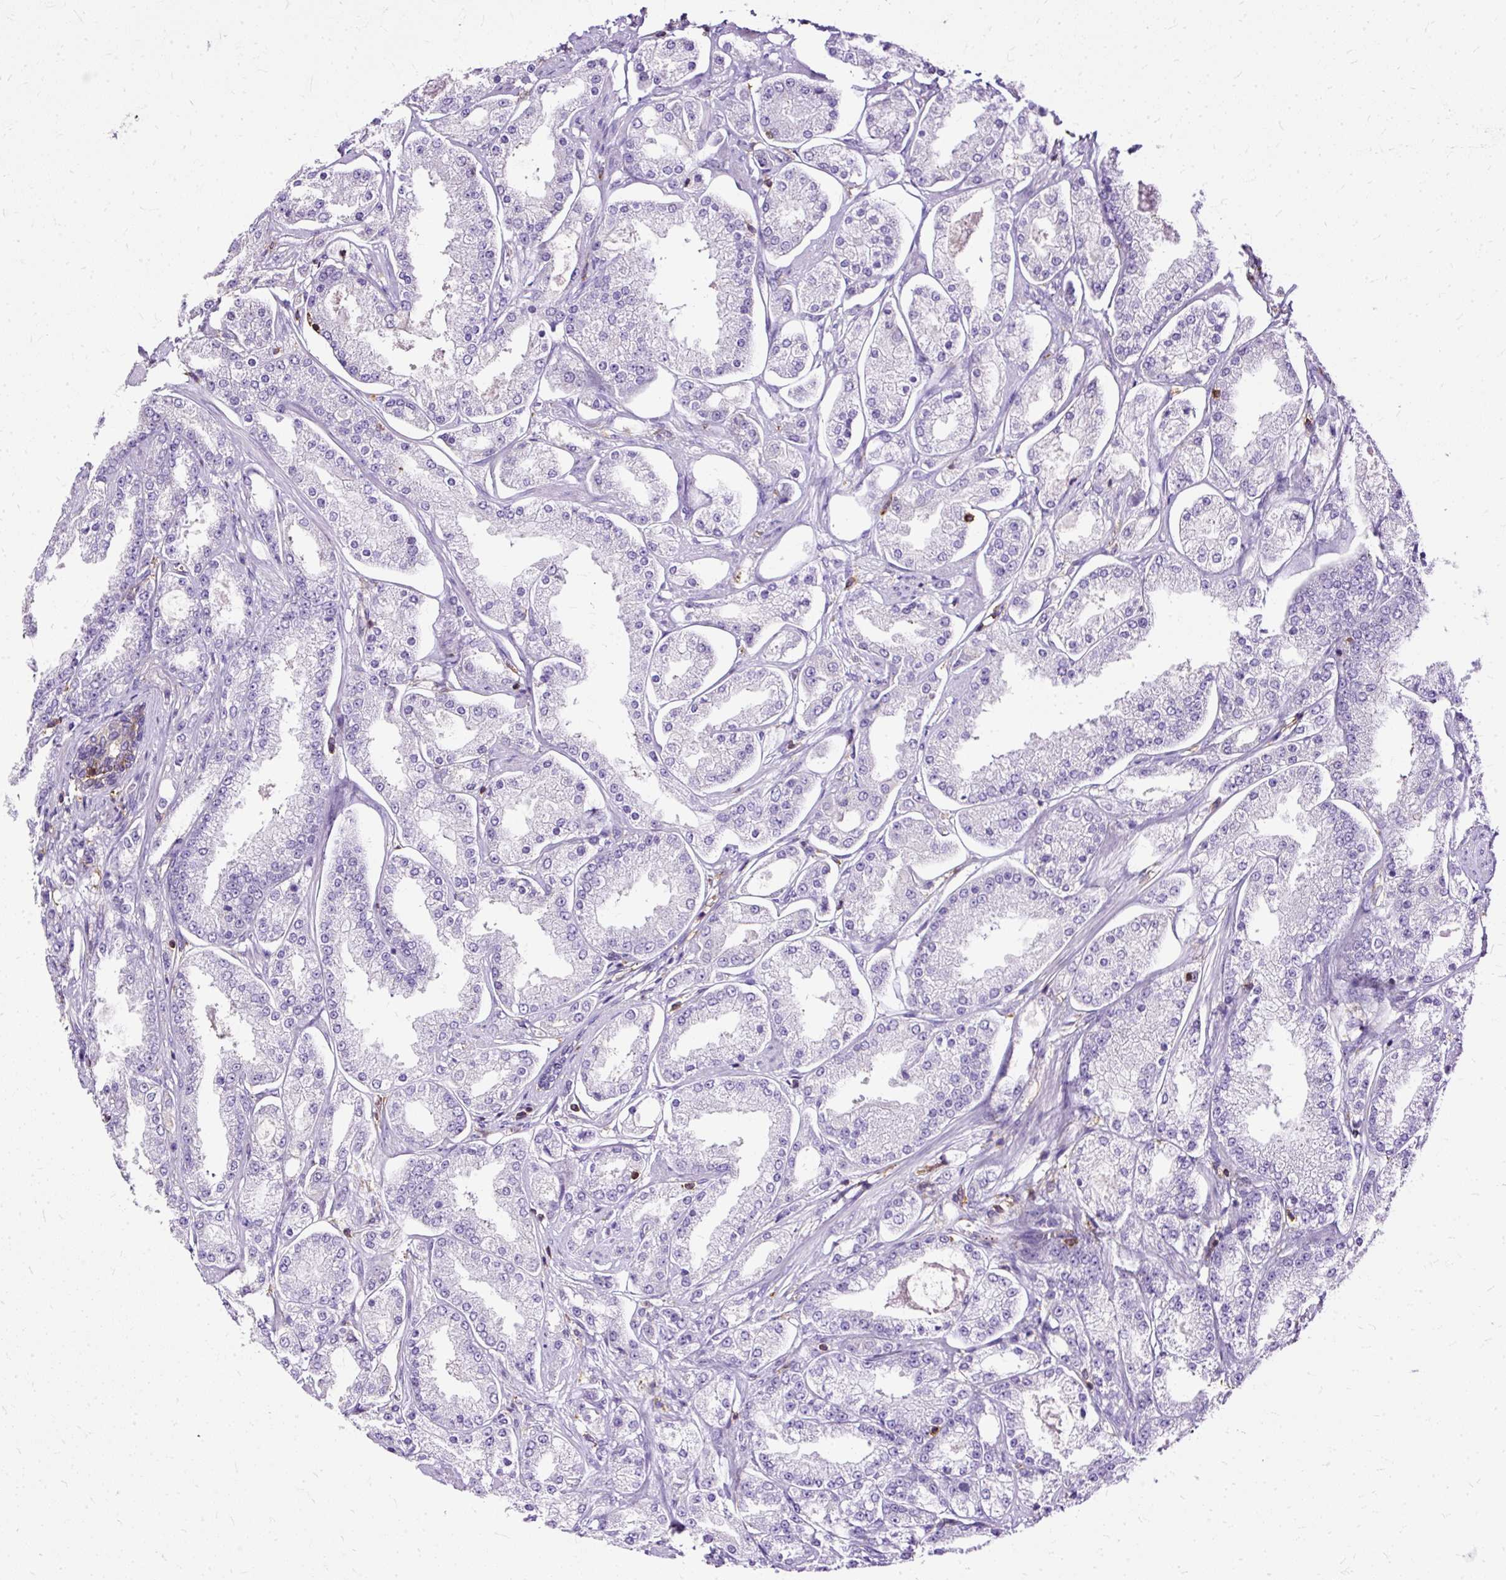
{"staining": {"intensity": "negative", "quantity": "none", "location": "none"}, "tissue": "prostate cancer", "cell_type": "Tumor cells", "image_type": "cancer", "snomed": [{"axis": "morphology", "description": "Adenocarcinoma, High grade"}, {"axis": "topography", "description": "Prostate"}], "caption": "Adenocarcinoma (high-grade) (prostate) was stained to show a protein in brown. There is no significant expression in tumor cells.", "gene": "TWF2", "patient": {"sex": "male", "age": 69}}